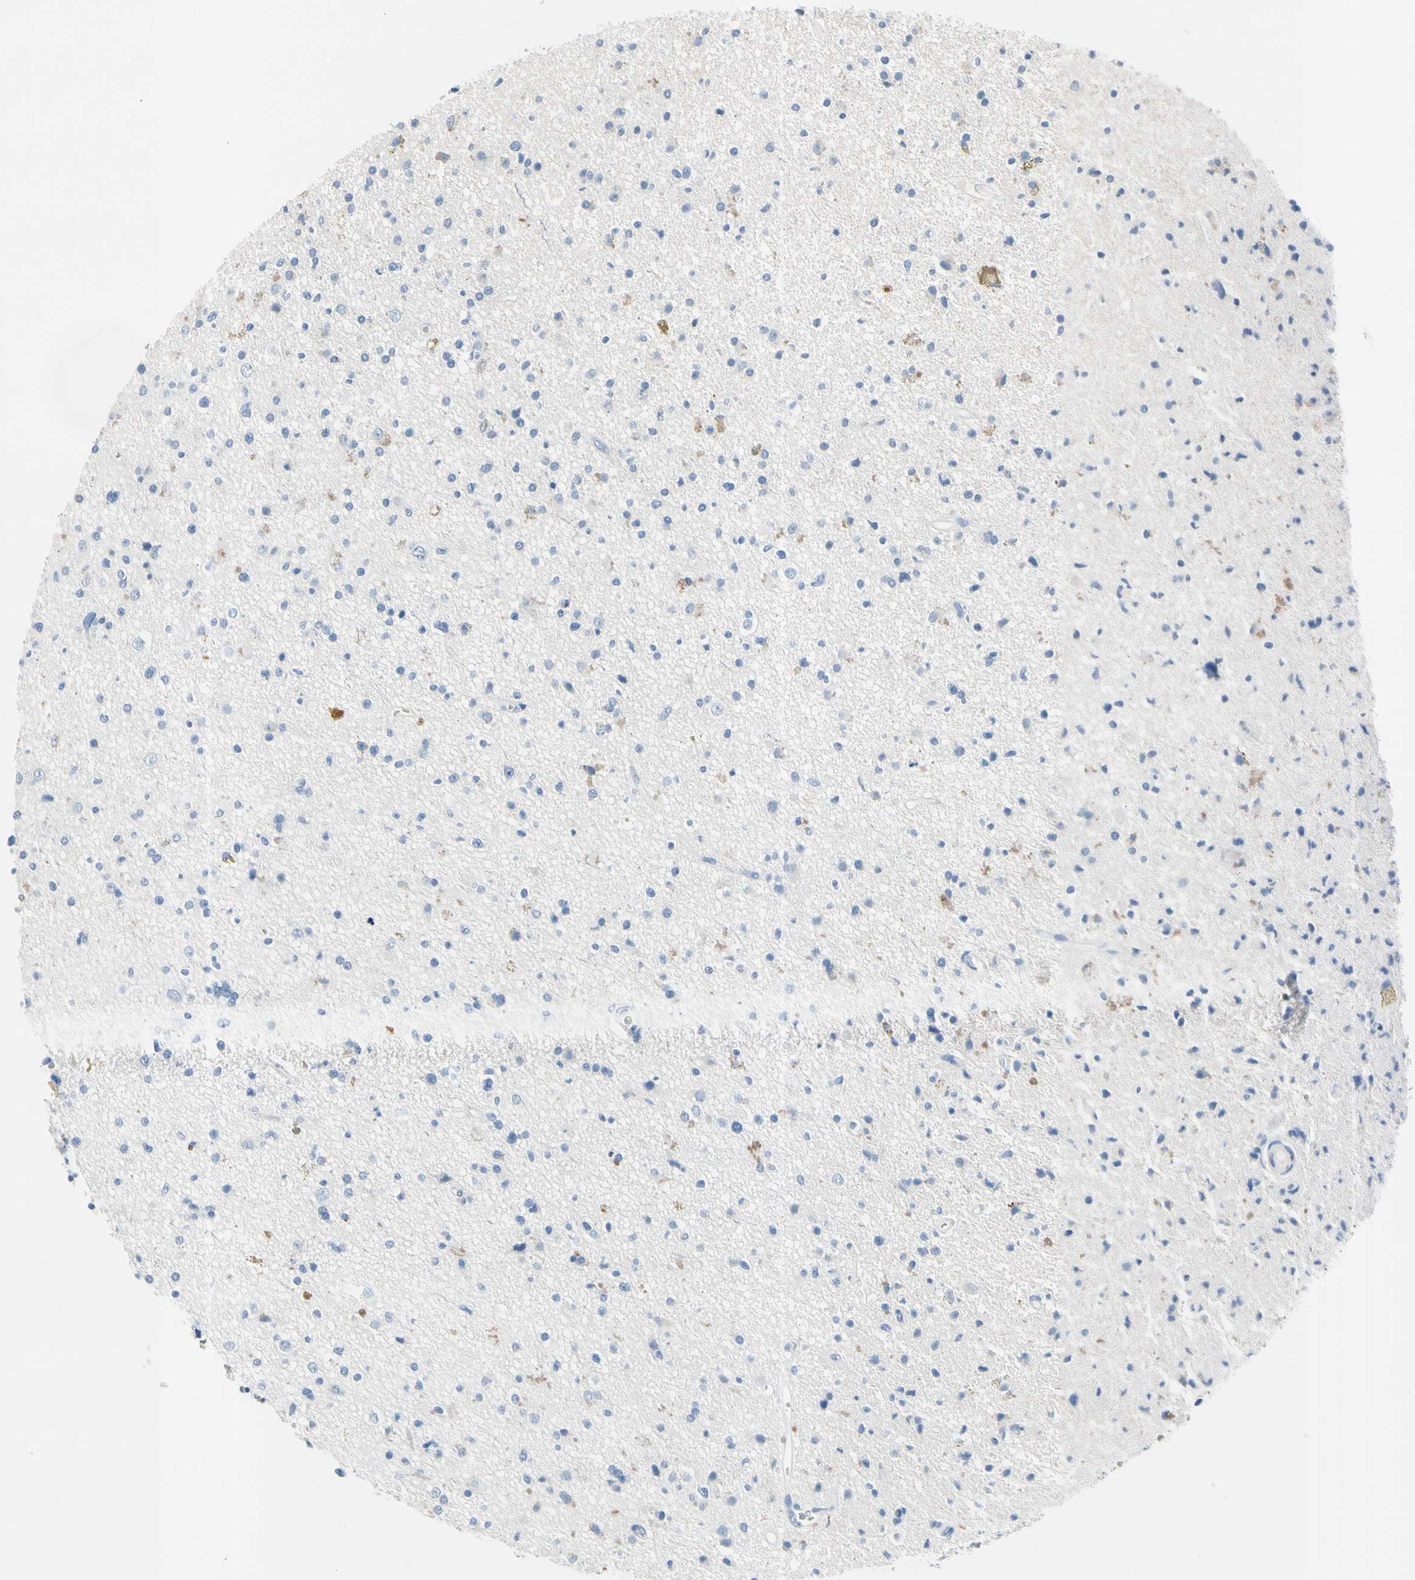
{"staining": {"intensity": "negative", "quantity": "none", "location": "none"}, "tissue": "glioma", "cell_type": "Tumor cells", "image_type": "cancer", "snomed": [{"axis": "morphology", "description": "Glioma, malignant, High grade"}, {"axis": "topography", "description": "Brain"}], "caption": "A photomicrograph of human glioma is negative for staining in tumor cells.", "gene": "TPO", "patient": {"sex": "male", "age": 33}}